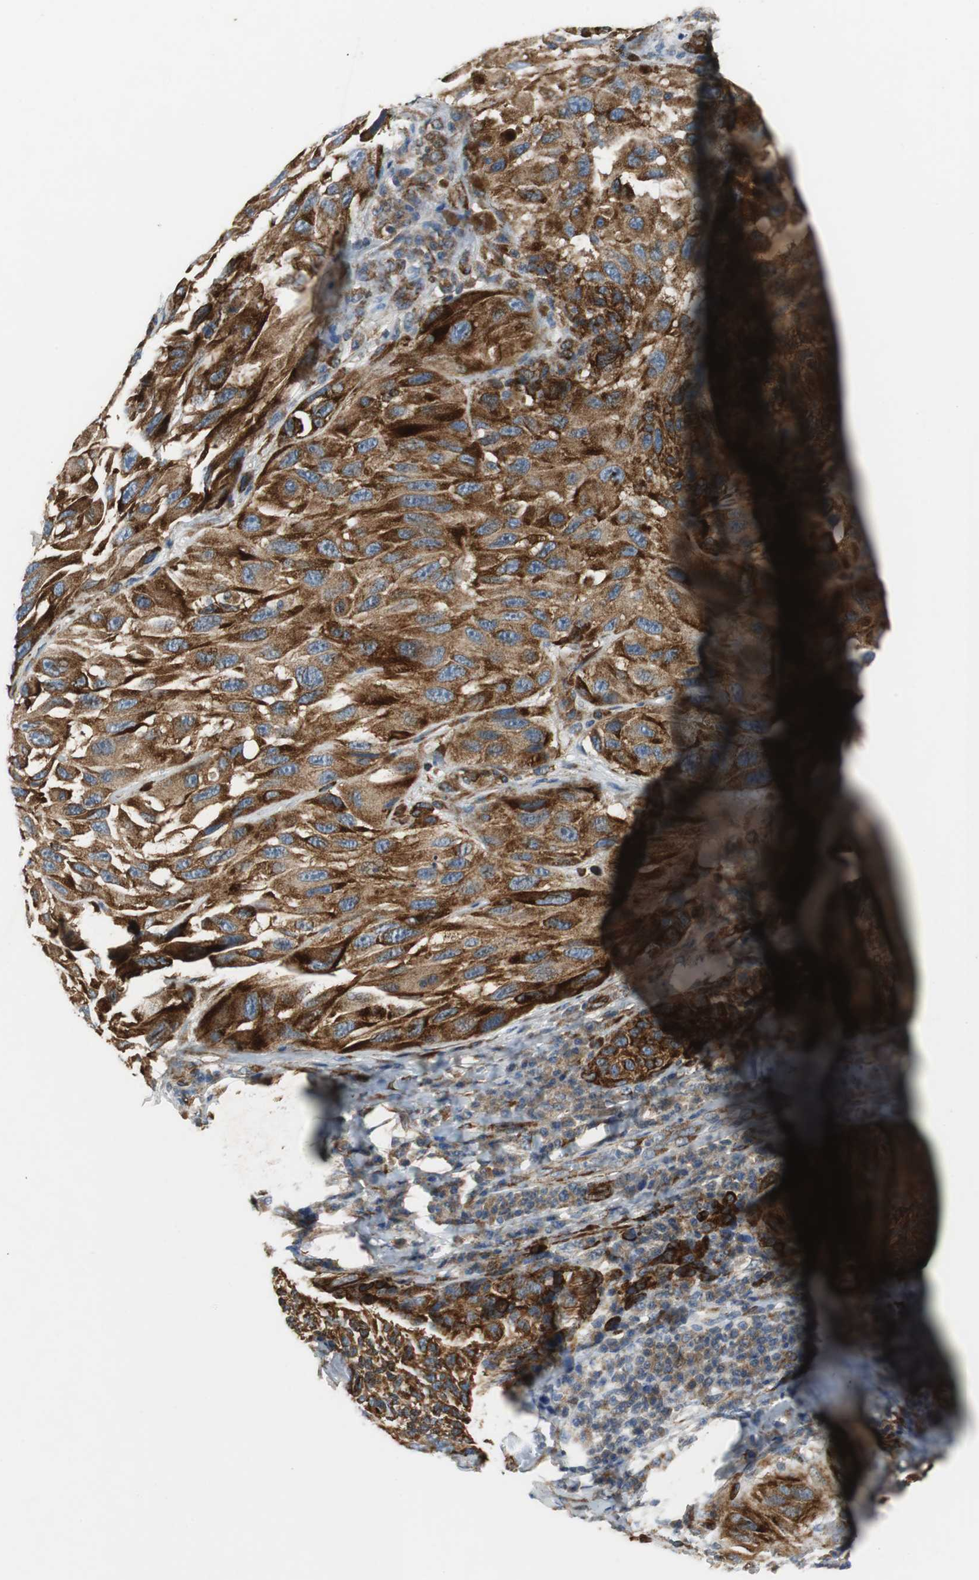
{"staining": {"intensity": "strong", "quantity": ">75%", "location": "cytoplasmic/membranous"}, "tissue": "melanoma", "cell_type": "Tumor cells", "image_type": "cancer", "snomed": [{"axis": "morphology", "description": "Malignant melanoma, NOS"}, {"axis": "topography", "description": "Skin"}], "caption": "Immunohistochemistry micrograph of neoplastic tissue: melanoma stained using IHC shows high levels of strong protein expression localized specifically in the cytoplasmic/membranous of tumor cells, appearing as a cytoplasmic/membranous brown color.", "gene": "ISCU", "patient": {"sex": "female", "age": 73}}